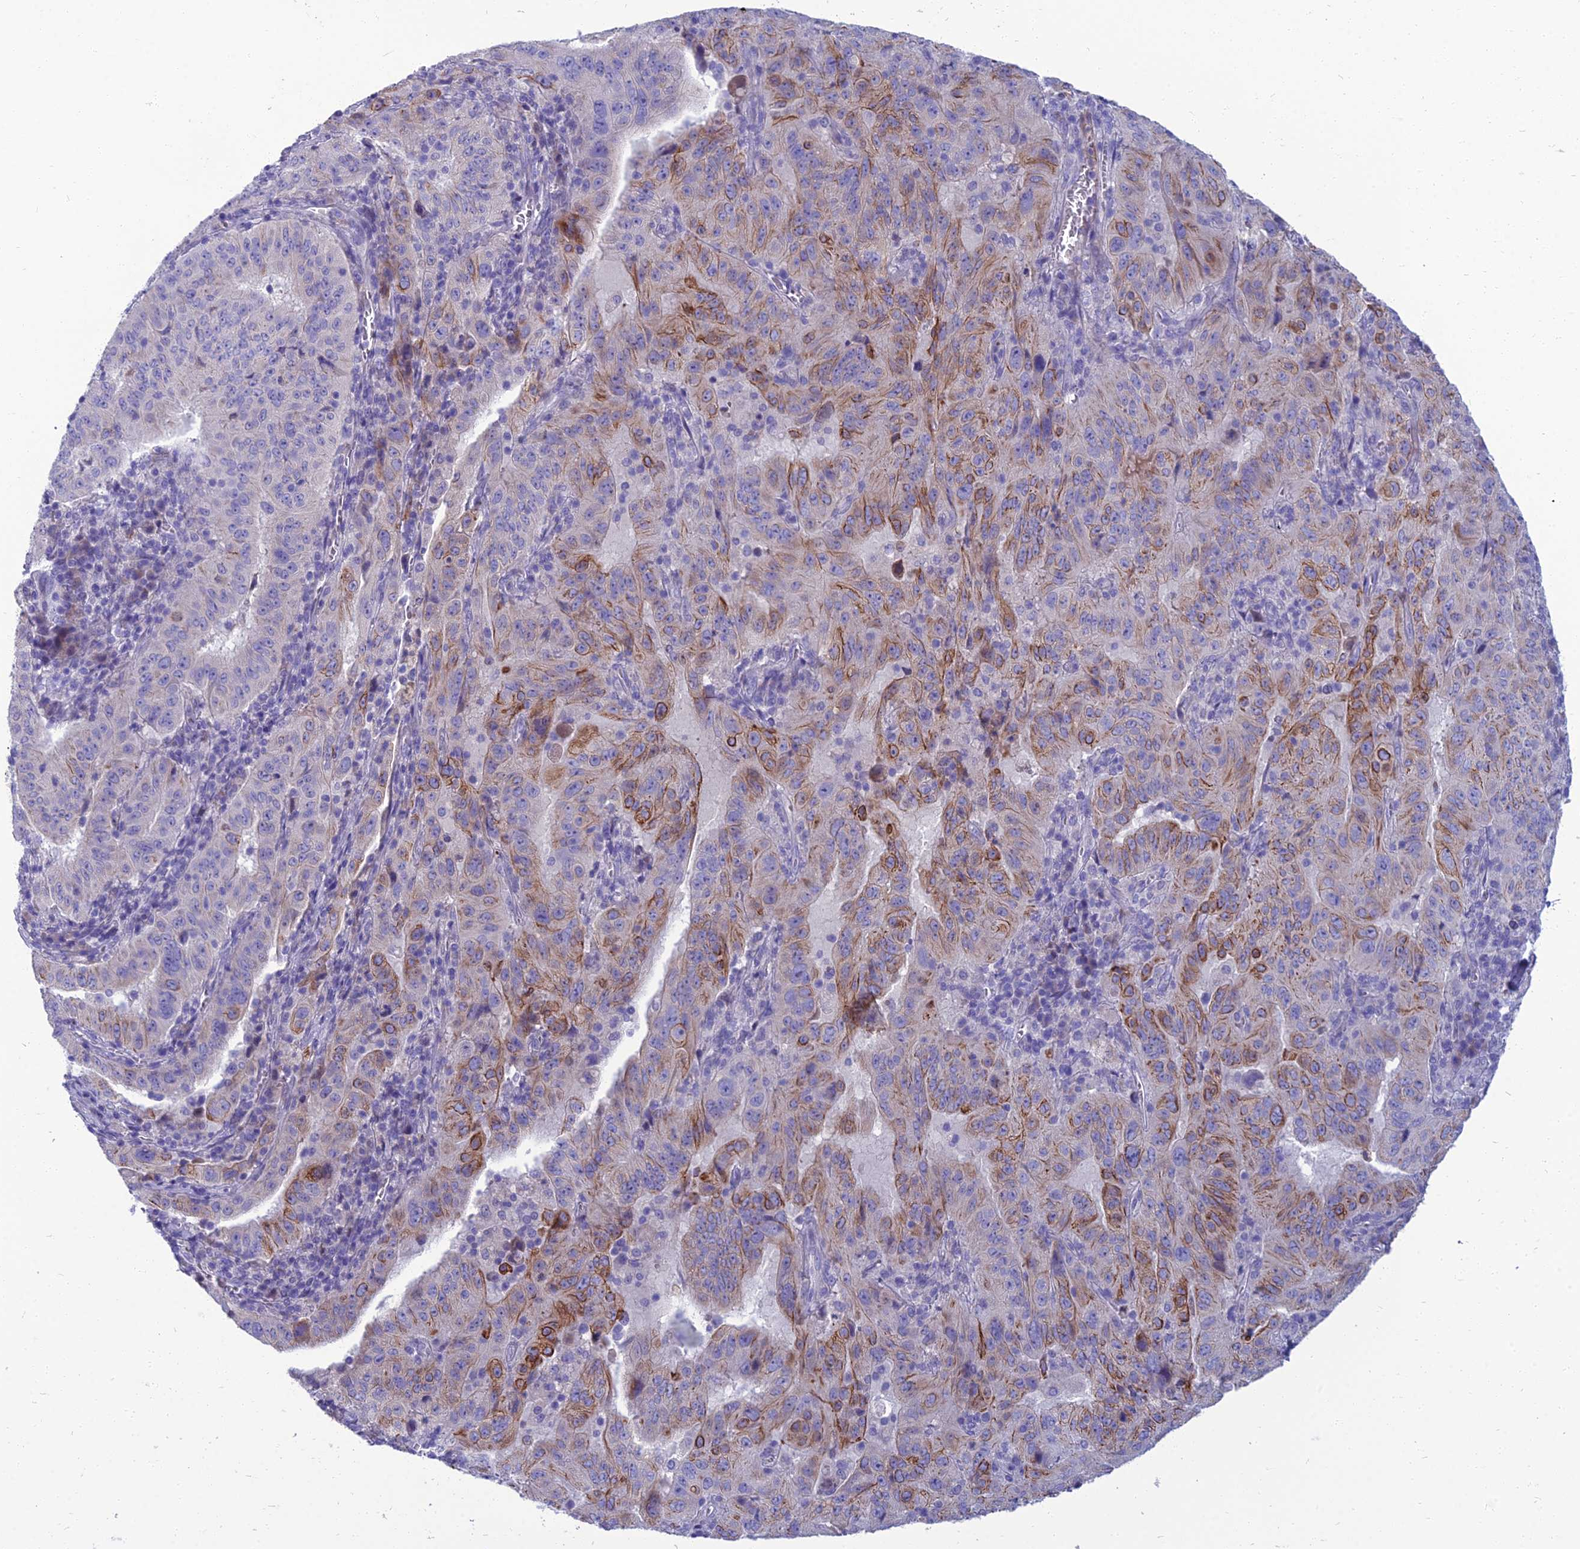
{"staining": {"intensity": "moderate", "quantity": "25%-75%", "location": "cytoplasmic/membranous"}, "tissue": "pancreatic cancer", "cell_type": "Tumor cells", "image_type": "cancer", "snomed": [{"axis": "morphology", "description": "Adenocarcinoma, NOS"}, {"axis": "topography", "description": "Pancreas"}], "caption": "Pancreatic cancer tissue demonstrates moderate cytoplasmic/membranous expression in about 25%-75% of tumor cells", "gene": "SPTLC3", "patient": {"sex": "male", "age": 63}}